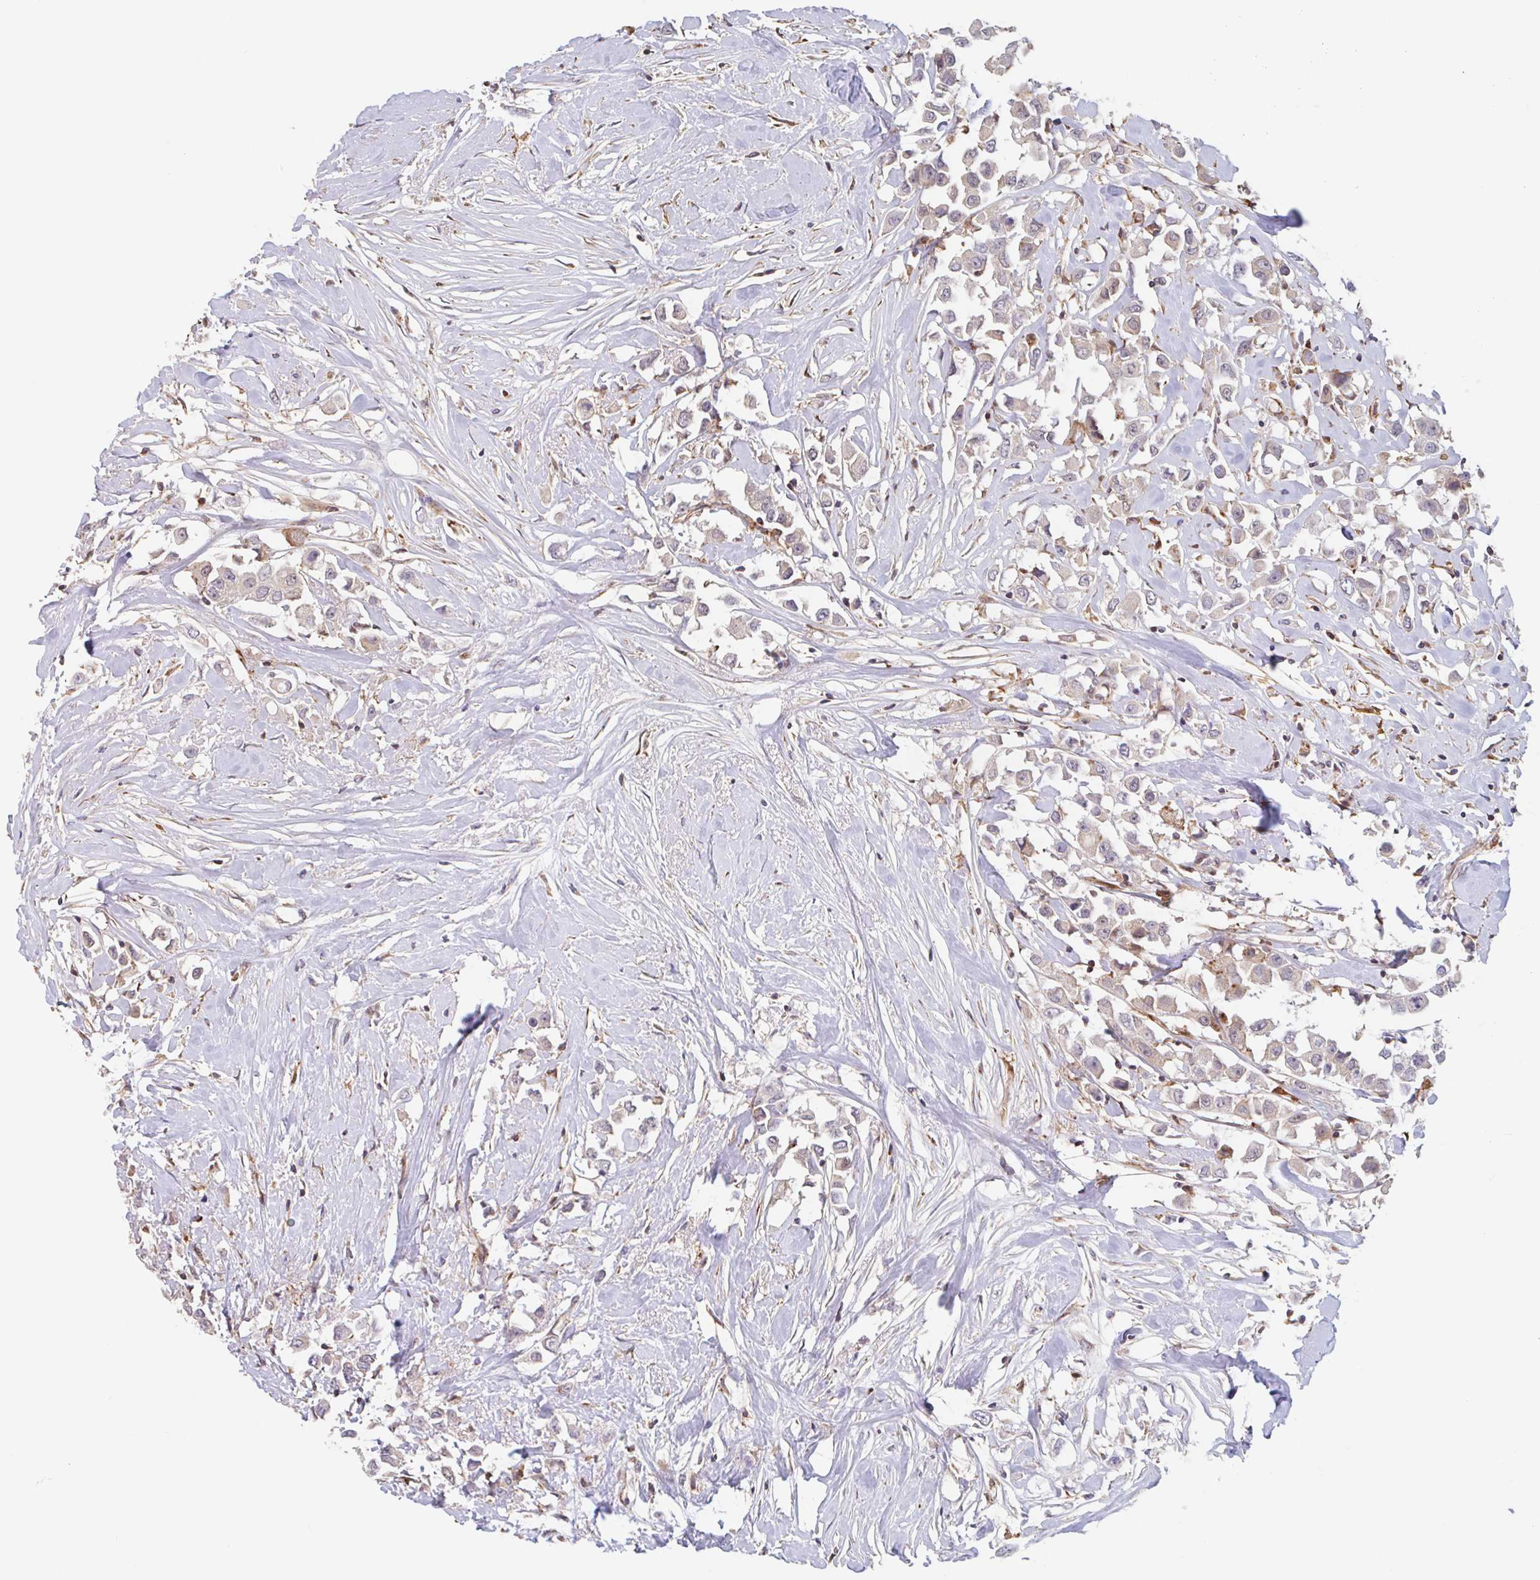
{"staining": {"intensity": "negative", "quantity": "none", "location": "none"}, "tissue": "breast cancer", "cell_type": "Tumor cells", "image_type": "cancer", "snomed": [{"axis": "morphology", "description": "Duct carcinoma"}, {"axis": "topography", "description": "Breast"}], "caption": "The micrograph reveals no significant positivity in tumor cells of breast cancer.", "gene": "NUB1", "patient": {"sex": "female", "age": 61}}